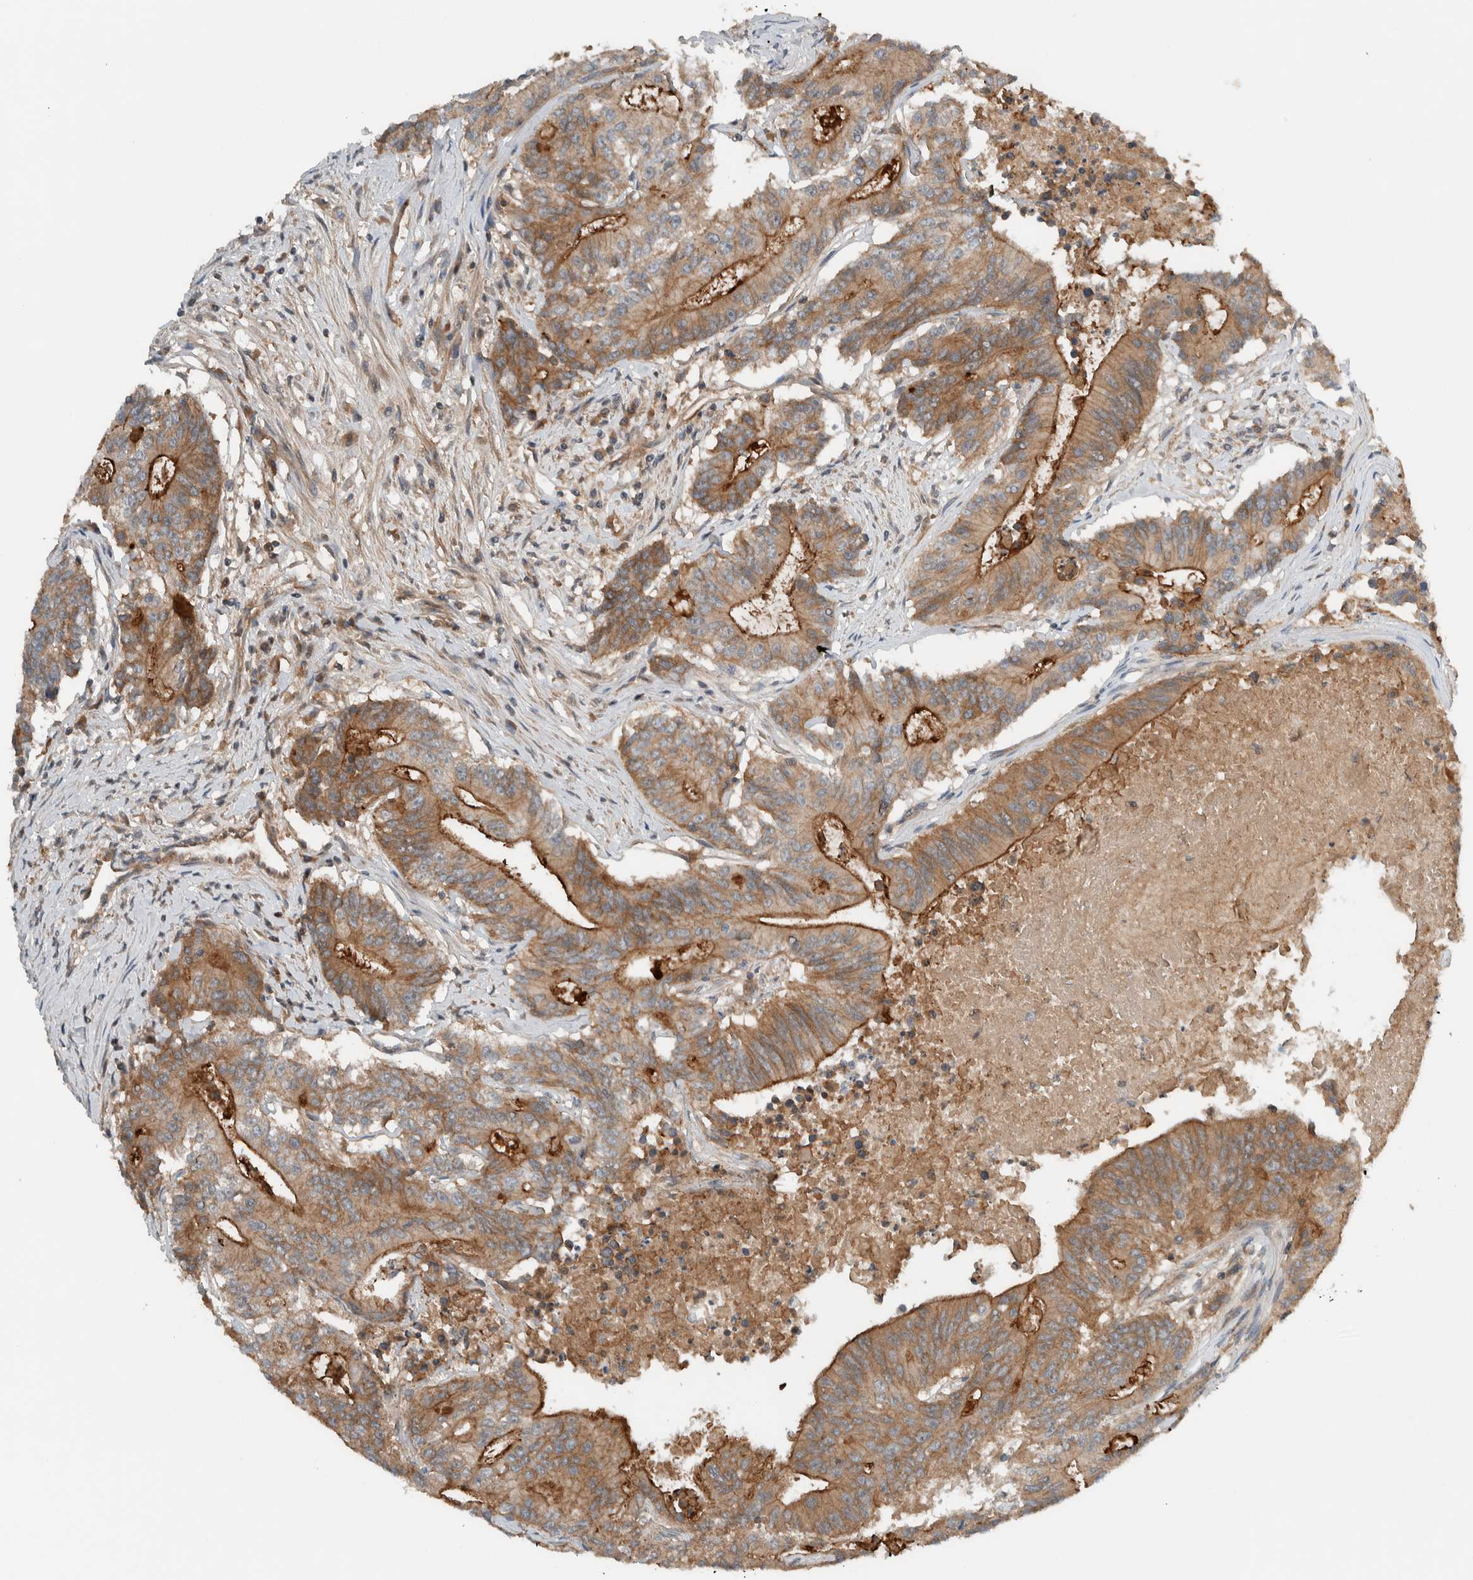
{"staining": {"intensity": "moderate", "quantity": ">75%", "location": "cytoplasmic/membranous"}, "tissue": "colorectal cancer", "cell_type": "Tumor cells", "image_type": "cancer", "snomed": [{"axis": "morphology", "description": "Adenocarcinoma, NOS"}, {"axis": "topography", "description": "Colon"}], "caption": "High-magnification brightfield microscopy of colorectal cancer stained with DAB (brown) and counterstained with hematoxylin (blue). tumor cells exhibit moderate cytoplasmic/membranous positivity is identified in approximately>75% of cells.", "gene": "ARMC7", "patient": {"sex": "female", "age": 77}}